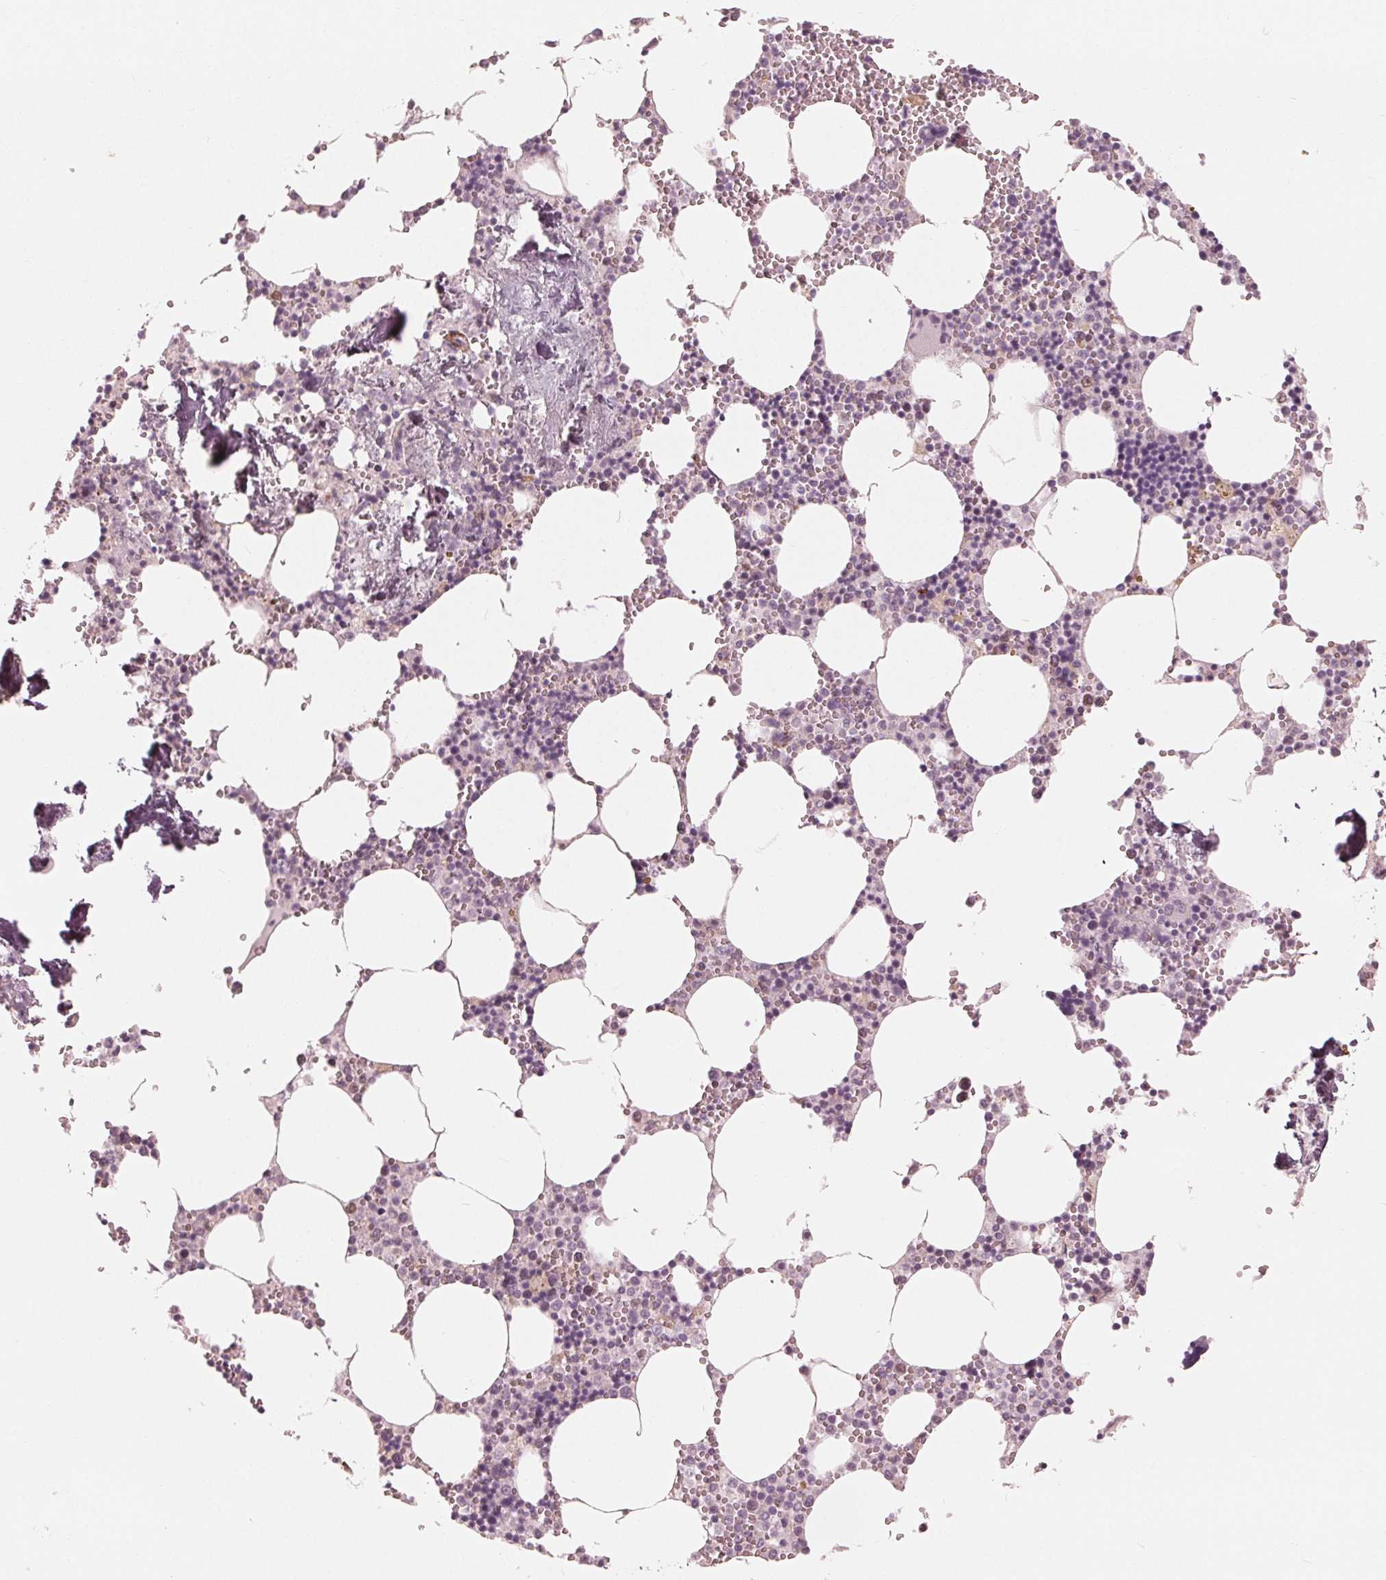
{"staining": {"intensity": "weak", "quantity": "<25%", "location": "cytoplasmic/membranous"}, "tissue": "bone marrow", "cell_type": "Hematopoietic cells", "image_type": "normal", "snomed": [{"axis": "morphology", "description": "Normal tissue, NOS"}, {"axis": "topography", "description": "Bone marrow"}], "caption": "A high-resolution micrograph shows IHC staining of benign bone marrow, which exhibits no significant positivity in hematopoietic cells. (DAB (3,3'-diaminobenzidine) immunohistochemistry (IHC) visualized using brightfield microscopy, high magnification).", "gene": "MIER3", "patient": {"sex": "male", "age": 54}}